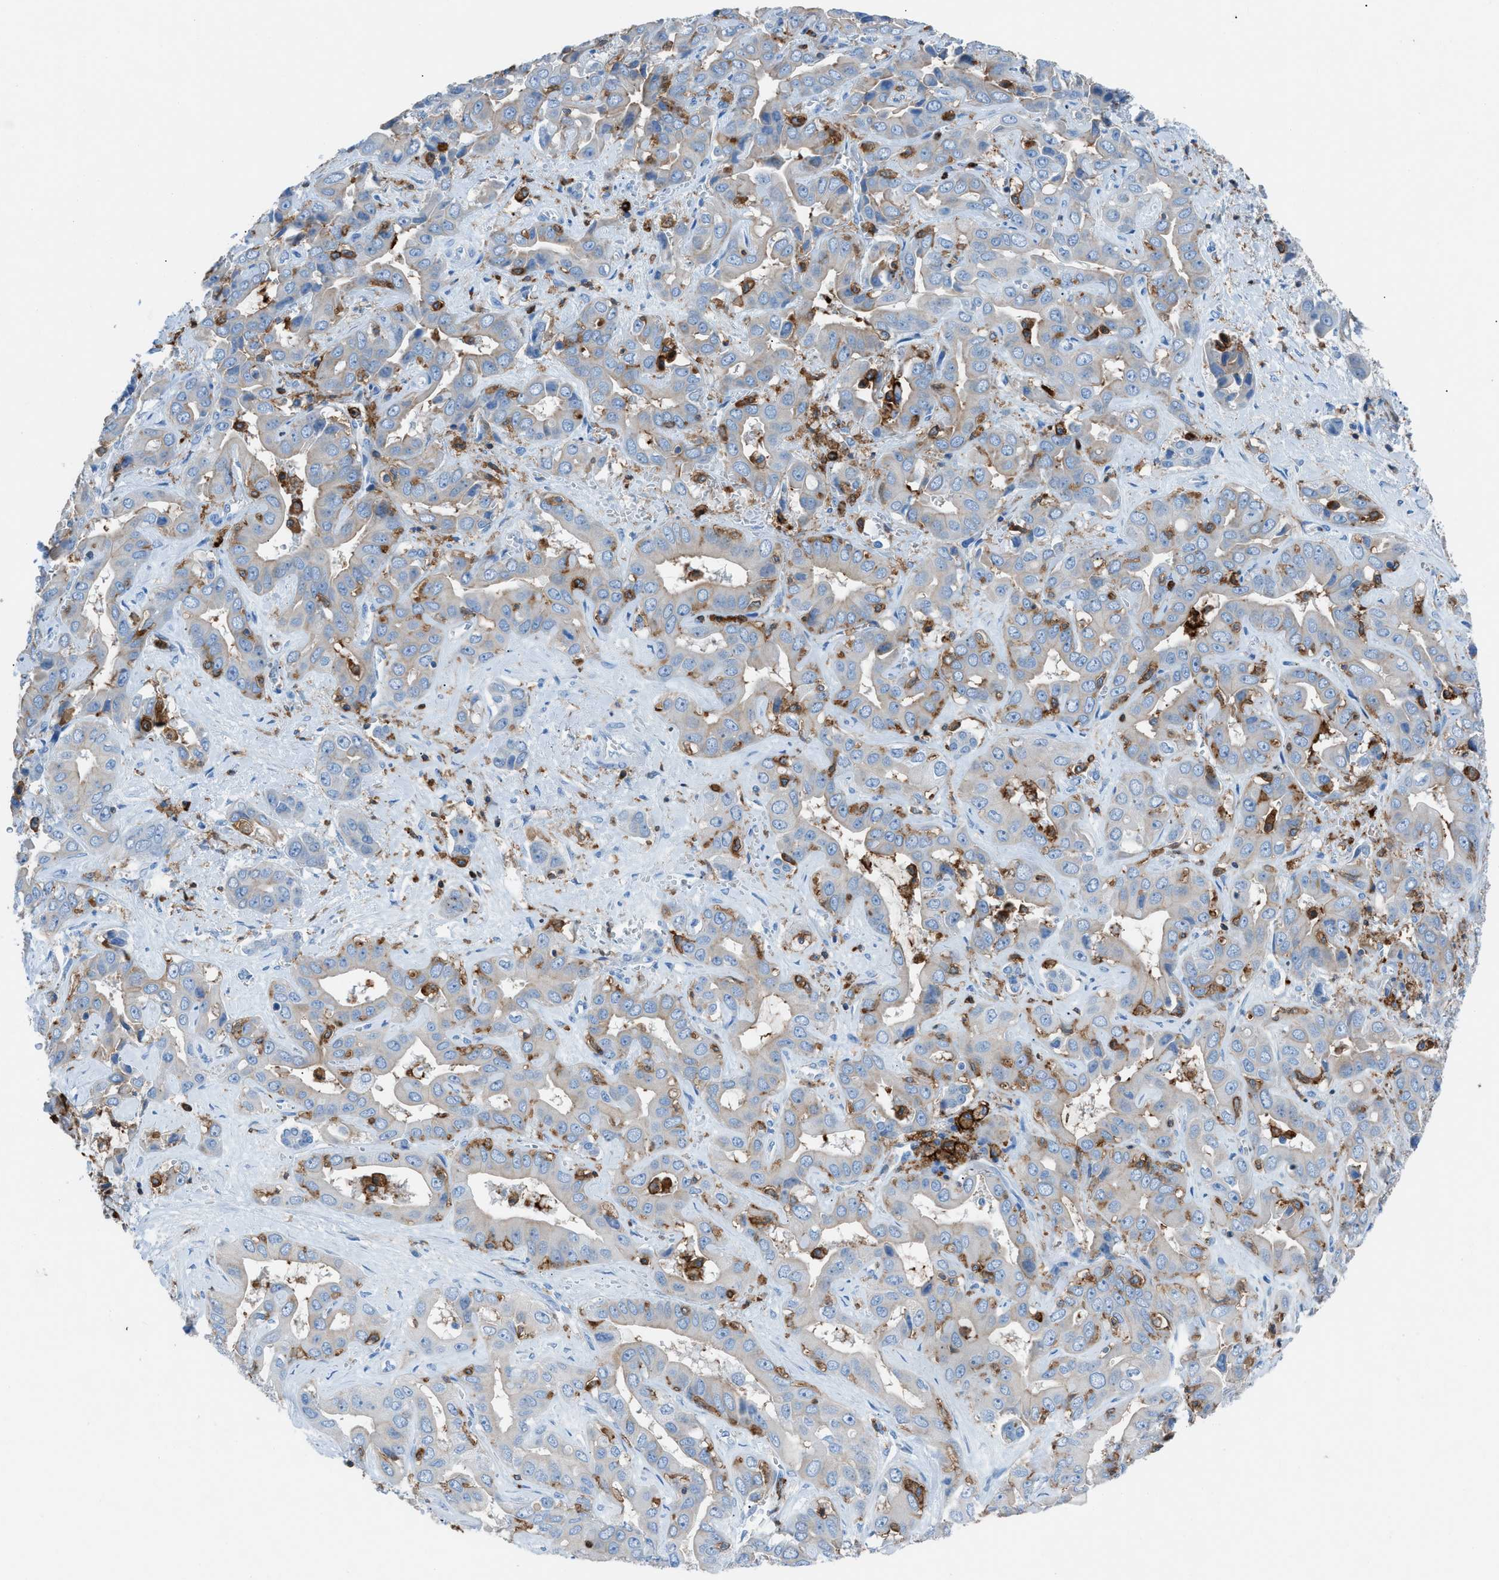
{"staining": {"intensity": "weak", "quantity": "25%-75%", "location": "cytoplasmic/membranous"}, "tissue": "liver cancer", "cell_type": "Tumor cells", "image_type": "cancer", "snomed": [{"axis": "morphology", "description": "Cholangiocarcinoma"}, {"axis": "topography", "description": "Liver"}], "caption": "This micrograph exhibits liver cancer stained with IHC to label a protein in brown. The cytoplasmic/membranous of tumor cells show weak positivity for the protein. Nuclei are counter-stained blue.", "gene": "ITGB2", "patient": {"sex": "female", "age": 52}}